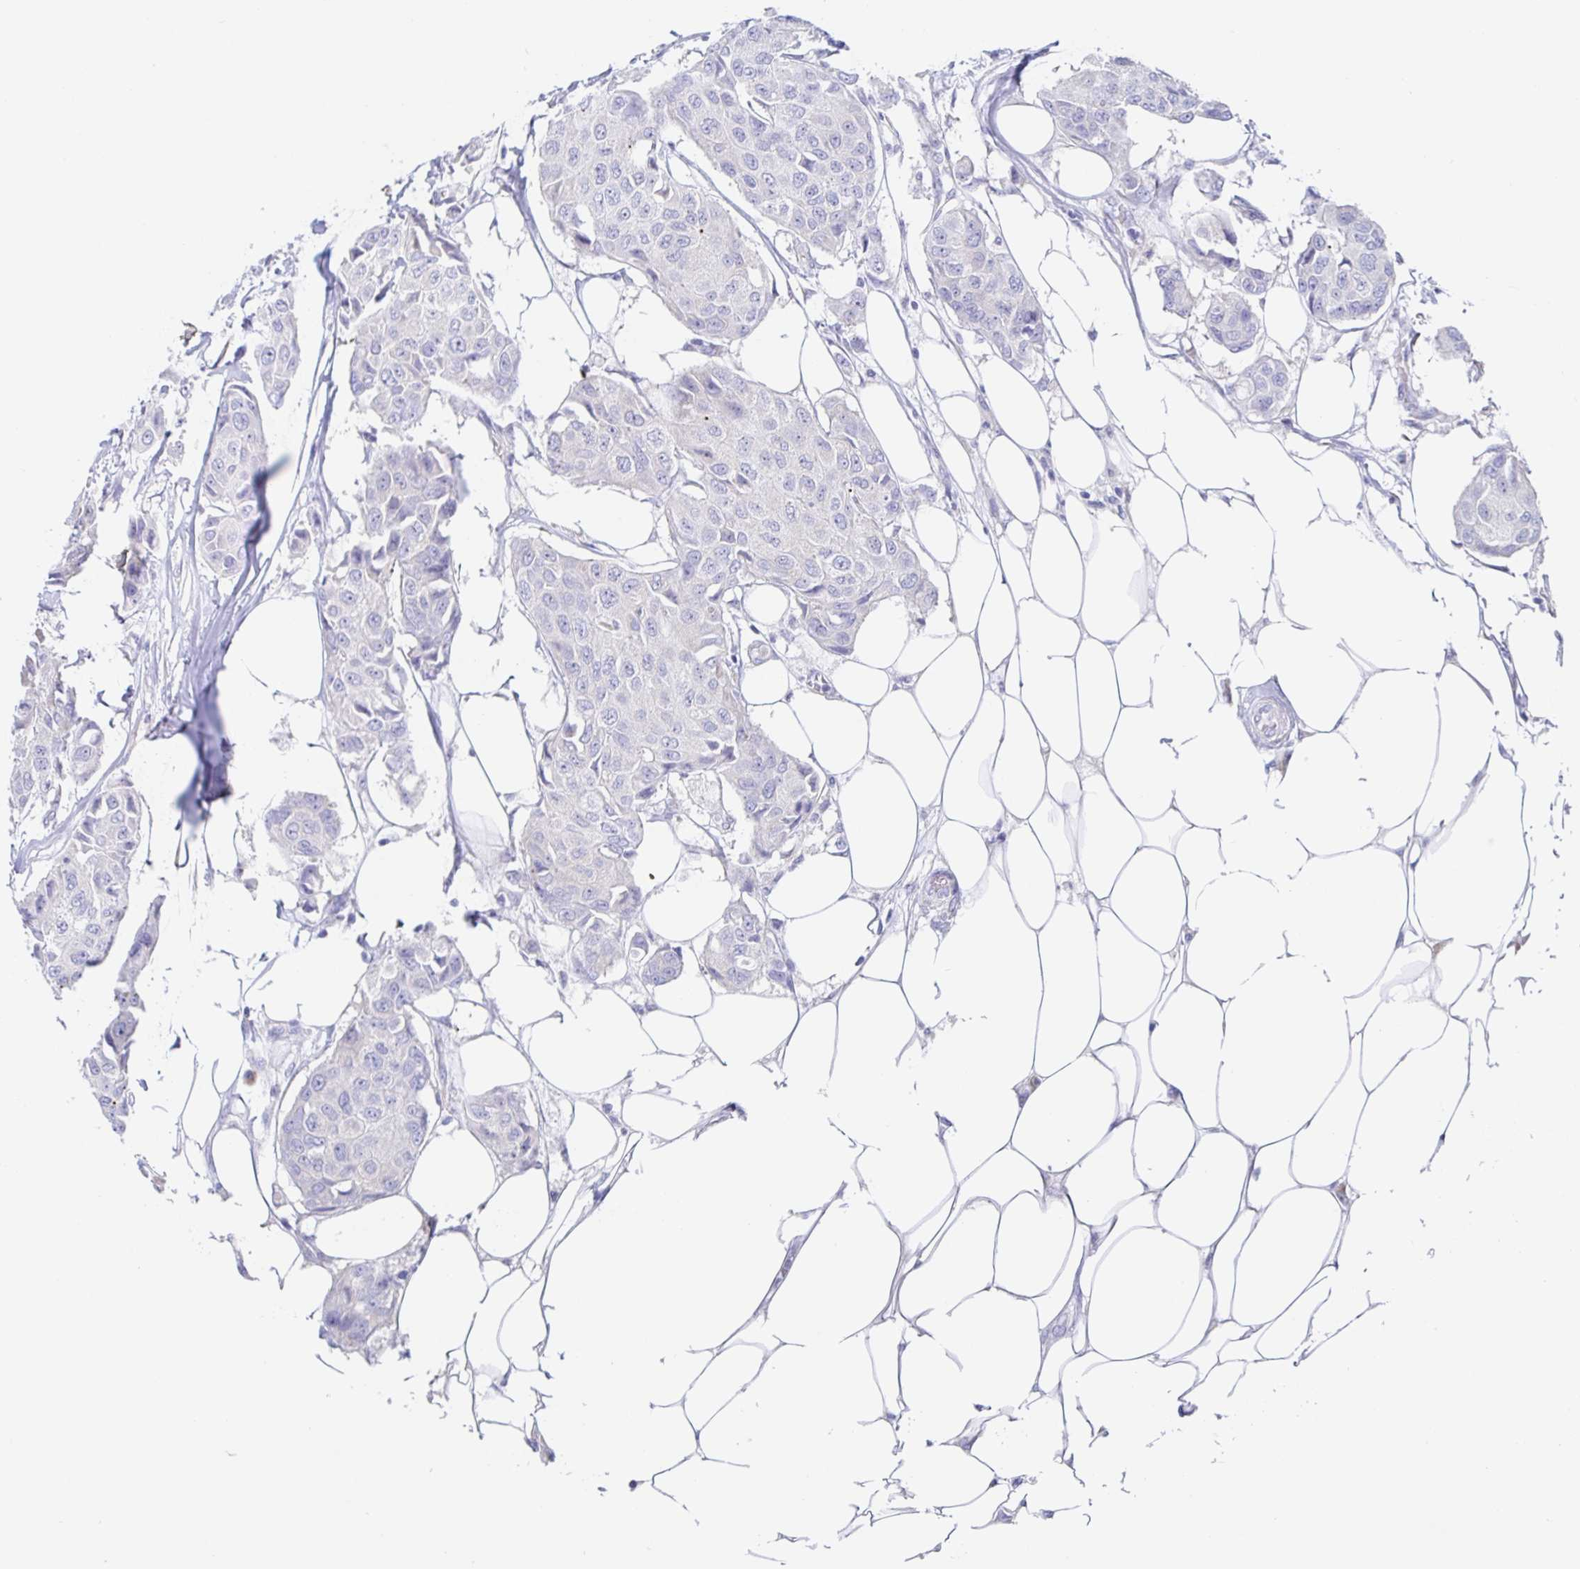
{"staining": {"intensity": "negative", "quantity": "none", "location": "none"}, "tissue": "breast cancer", "cell_type": "Tumor cells", "image_type": "cancer", "snomed": [{"axis": "morphology", "description": "Duct carcinoma"}, {"axis": "topography", "description": "Breast"}, {"axis": "topography", "description": "Lymph node"}], "caption": "This is an immunohistochemistry (IHC) micrograph of breast cancer (invasive ductal carcinoma). There is no positivity in tumor cells.", "gene": "SIAH3", "patient": {"sex": "female", "age": 80}}